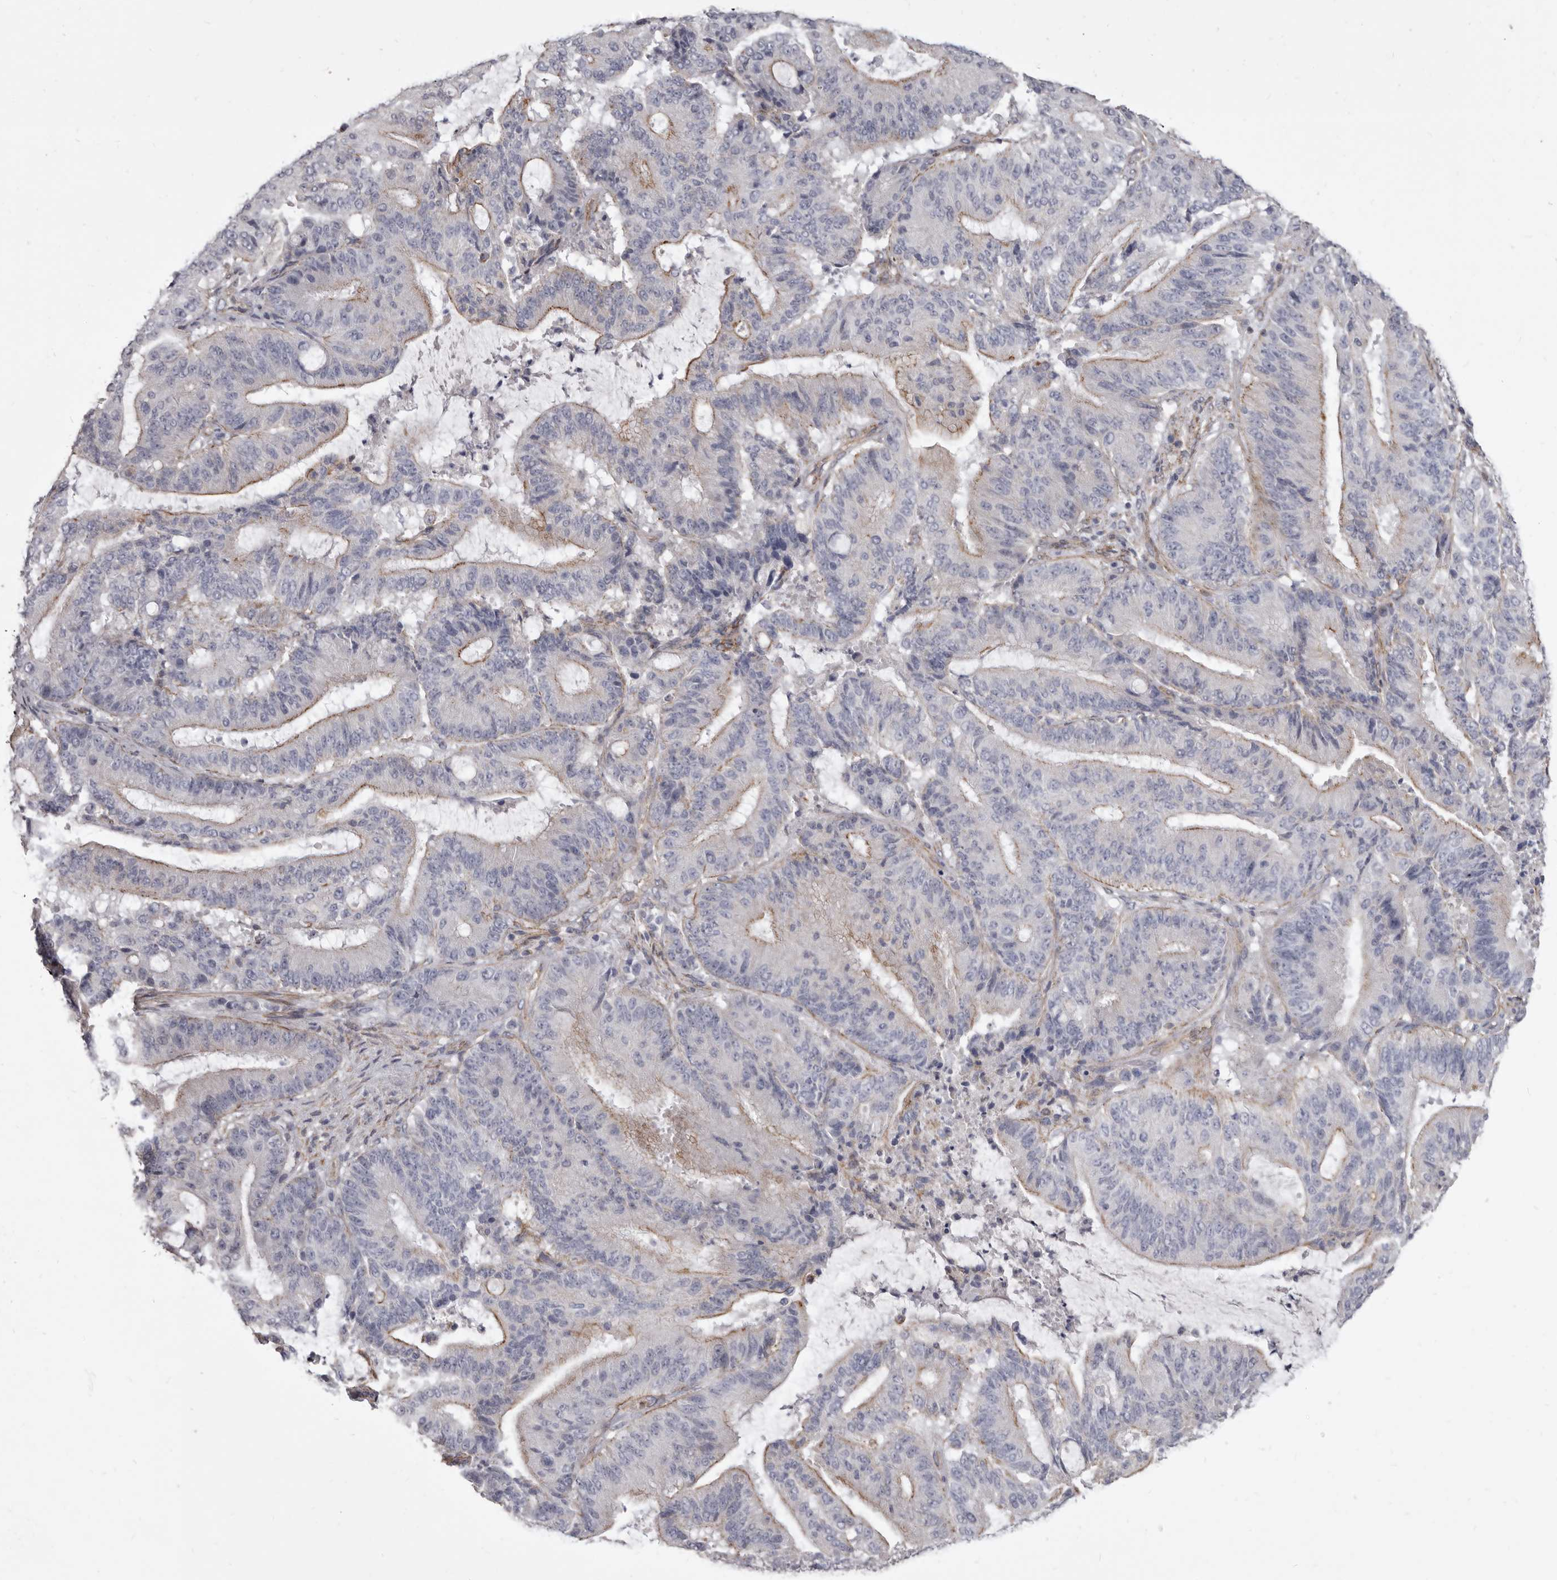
{"staining": {"intensity": "moderate", "quantity": "<25%", "location": "cytoplasmic/membranous"}, "tissue": "liver cancer", "cell_type": "Tumor cells", "image_type": "cancer", "snomed": [{"axis": "morphology", "description": "Normal tissue, NOS"}, {"axis": "morphology", "description": "Cholangiocarcinoma"}, {"axis": "topography", "description": "Liver"}, {"axis": "topography", "description": "Peripheral nerve tissue"}], "caption": "Immunohistochemistry image of neoplastic tissue: liver cancer stained using immunohistochemistry exhibits low levels of moderate protein expression localized specifically in the cytoplasmic/membranous of tumor cells, appearing as a cytoplasmic/membranous brown color.", "gene": "P2RX6", "patient": {"sex": "female", "age": 73}}